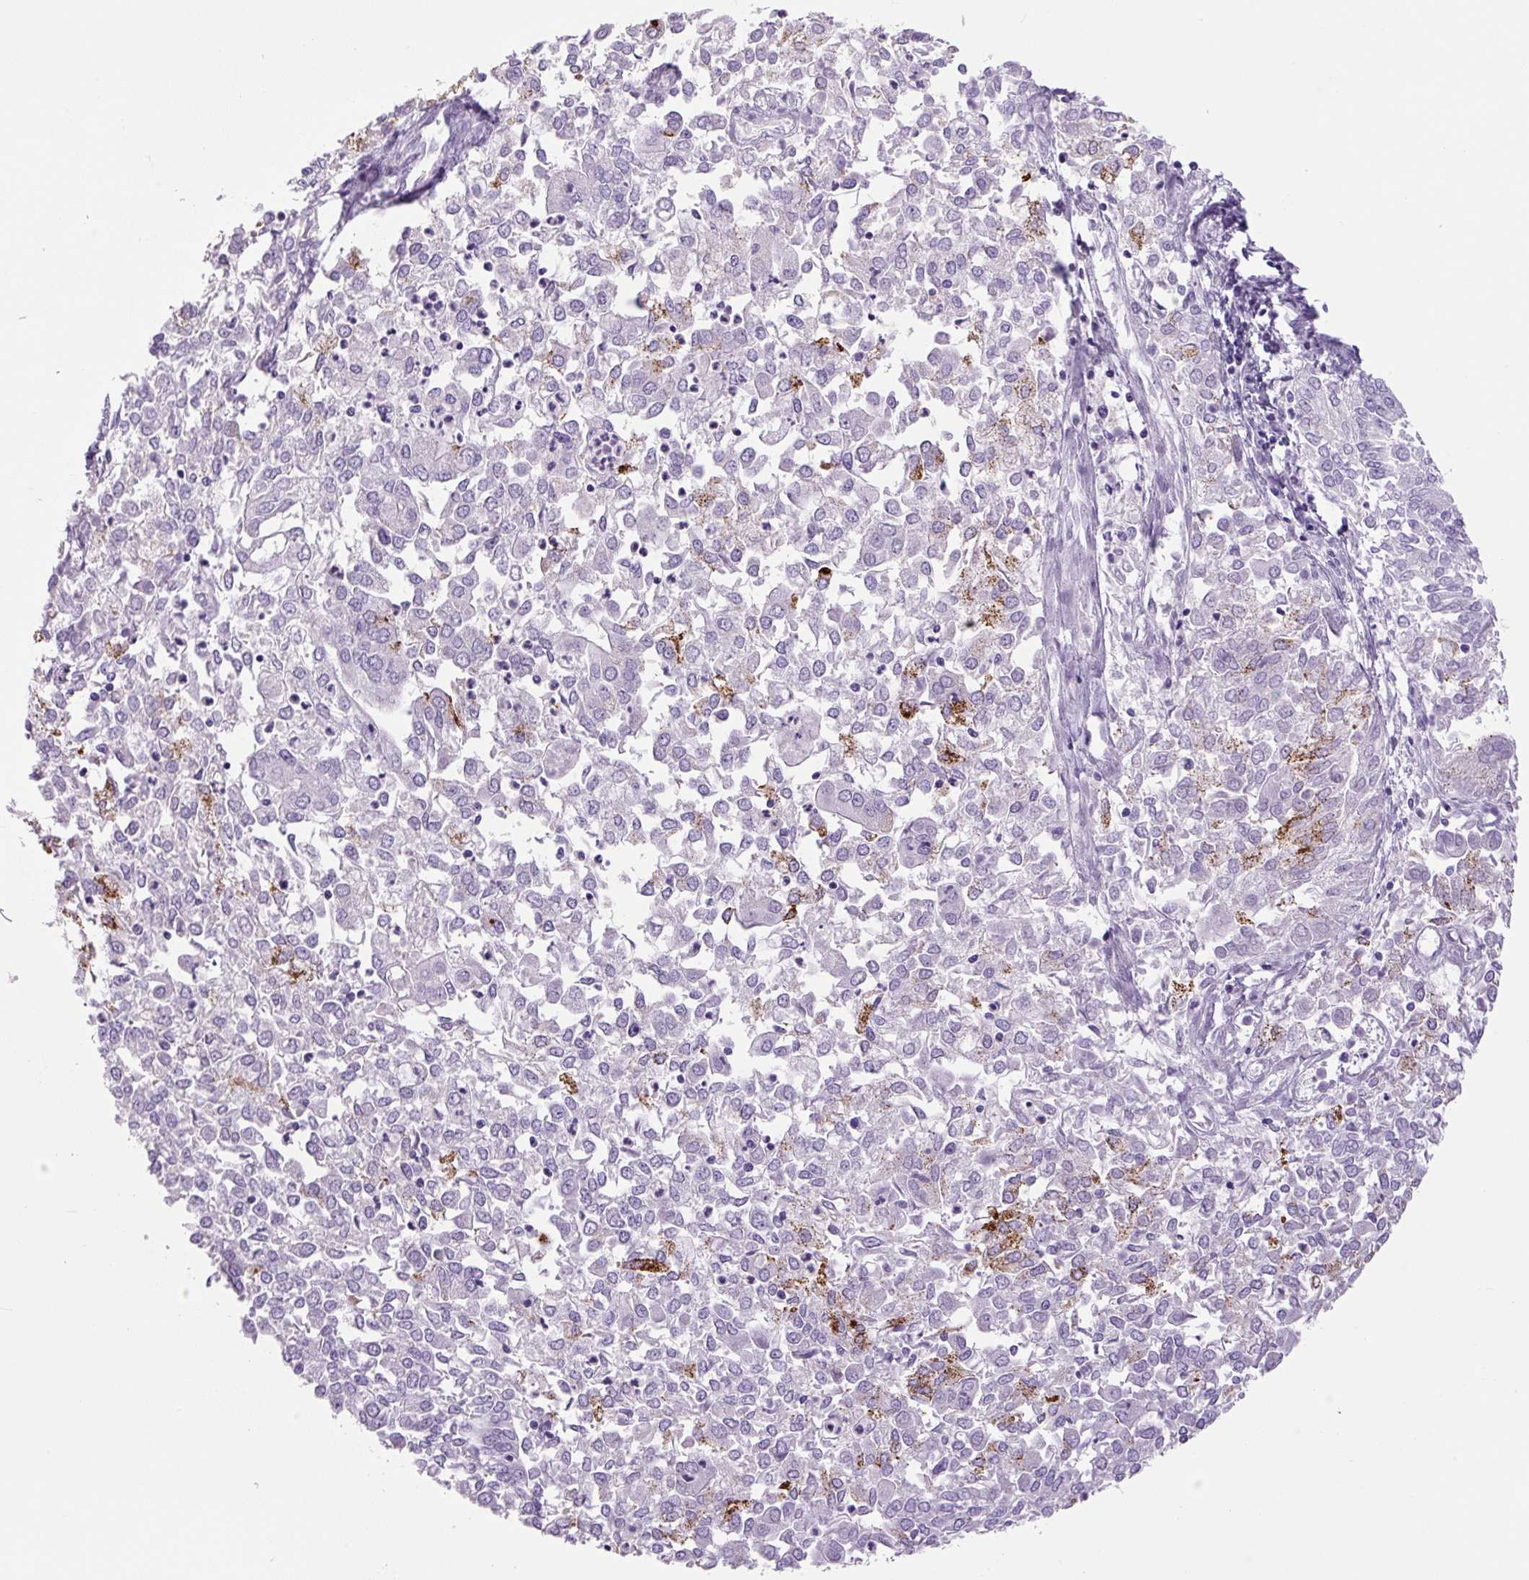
{"staining": {"intensity": "moderate", "quantity": "<25%", "location": "cytoplasmic/membranous"}, "tissue": "endometrial cancer", "cell_type": "Tumor cells", "image_type": "cancer", "snomed": [{"axis": "morphology", "description": "Adenocarcinoma, NOS"}, {"axis": "topography", "description": "Endometrium"}], "caption": "Immunohistochemical staining of human endometrial adenocarcinoma displays low levels of moderate cytoplasmic/membranous protein positivity in approximately <25% of tumor cells.", "gene": "CHGA", "patient": {"sex": "female", "age": 57}}